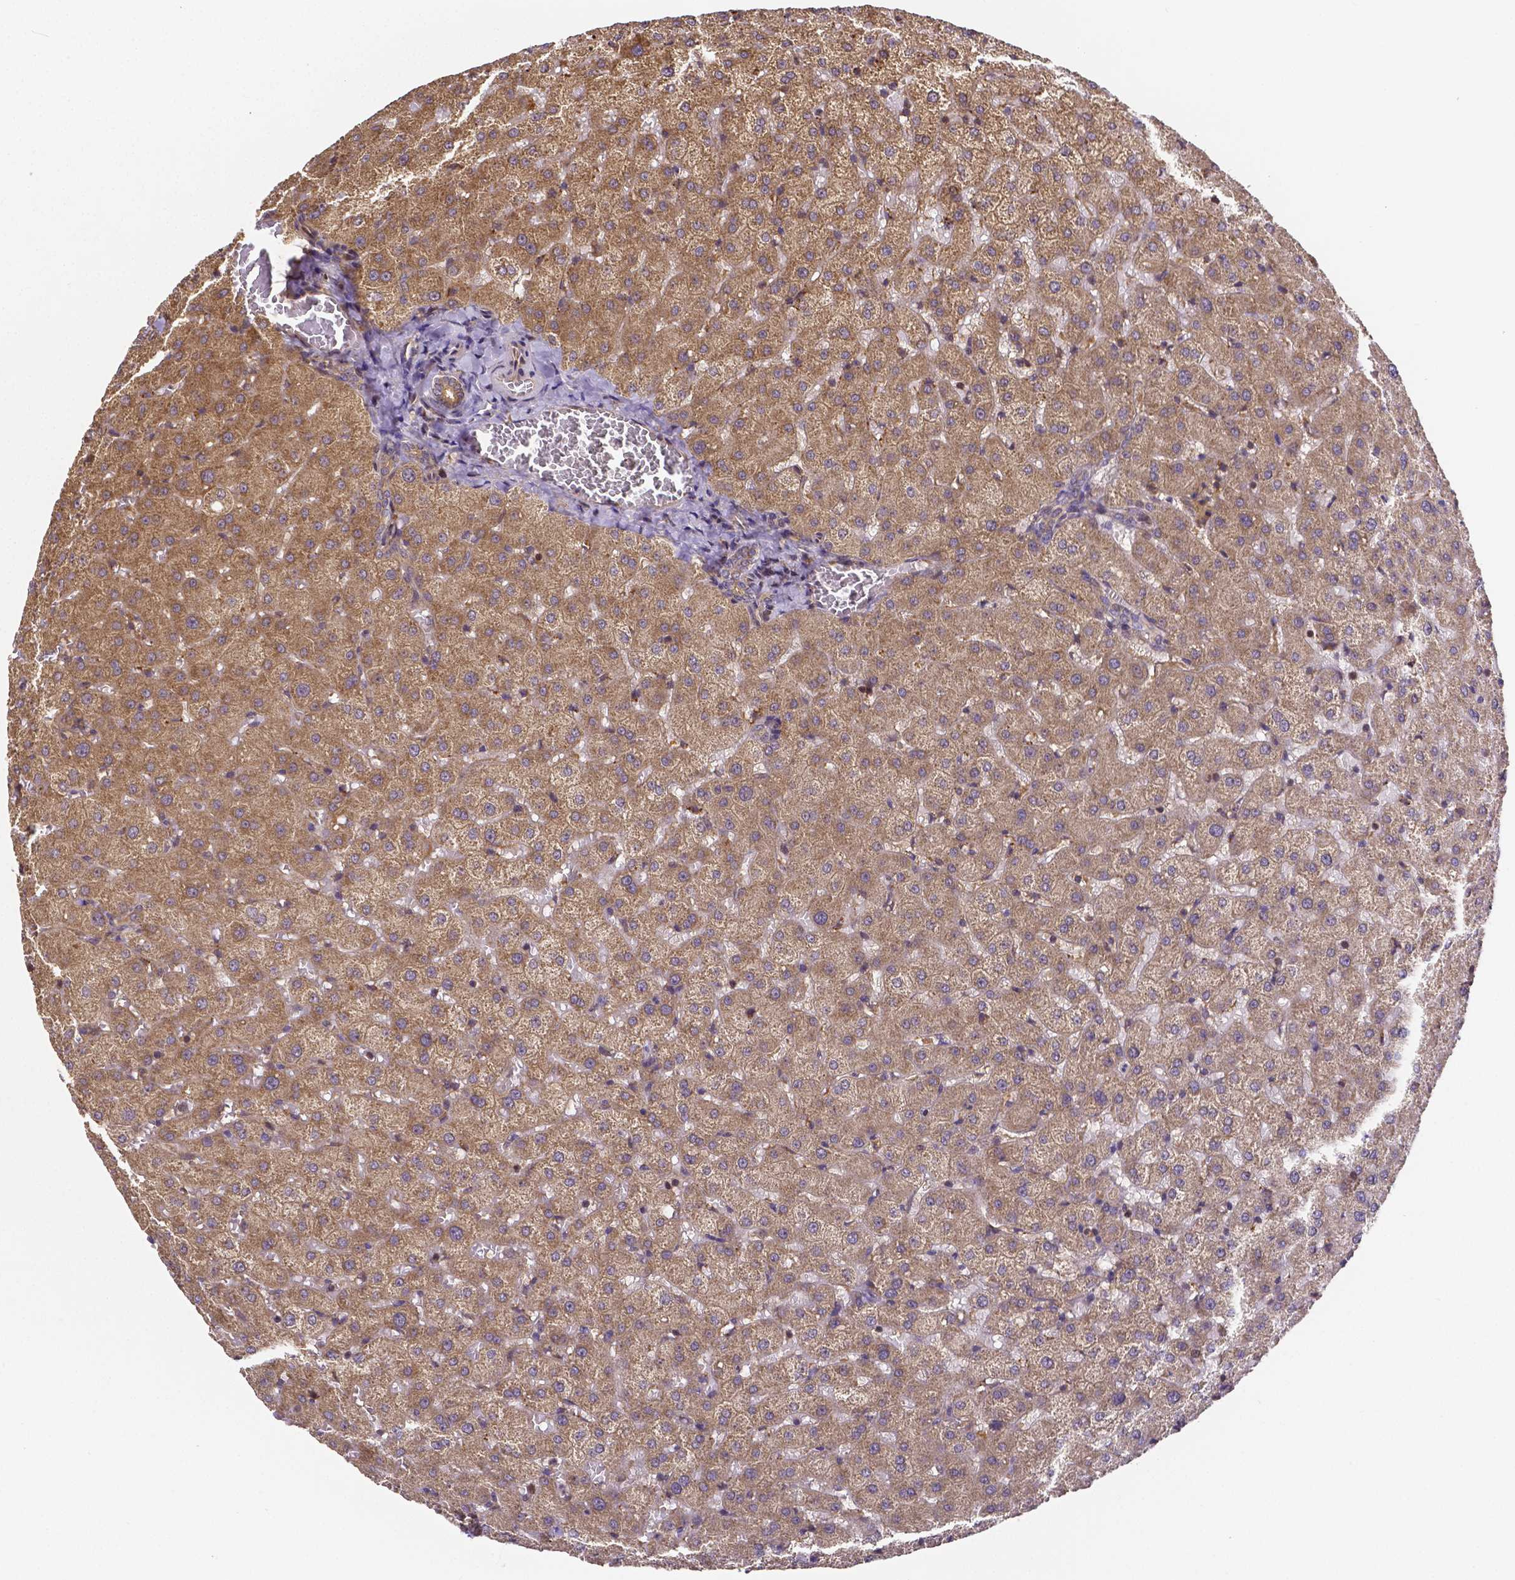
{"staining": {"intensity": "moderate", "quantity": ">75%", "location": "cytoplasmic/membranous"}, "tissue": "liver", "cell_type": "Cholangiocytes", "image_type": "normal", "snomed": [{"axis": "morphology", "description": "Normal tissue, NOS"}, {"axis": "topography", "description": "Liver"}], "caption": "The photomicrograph displays immunohistochemical staining of unremarkable liver. There is moderate cytoplasmic/membranous expression is present in about >75% of cholangiocytes. (IHC, brightfield microscopy, high magnification).", "gene": "RNF123", "patient": {"sex": "female", "age": 50}}